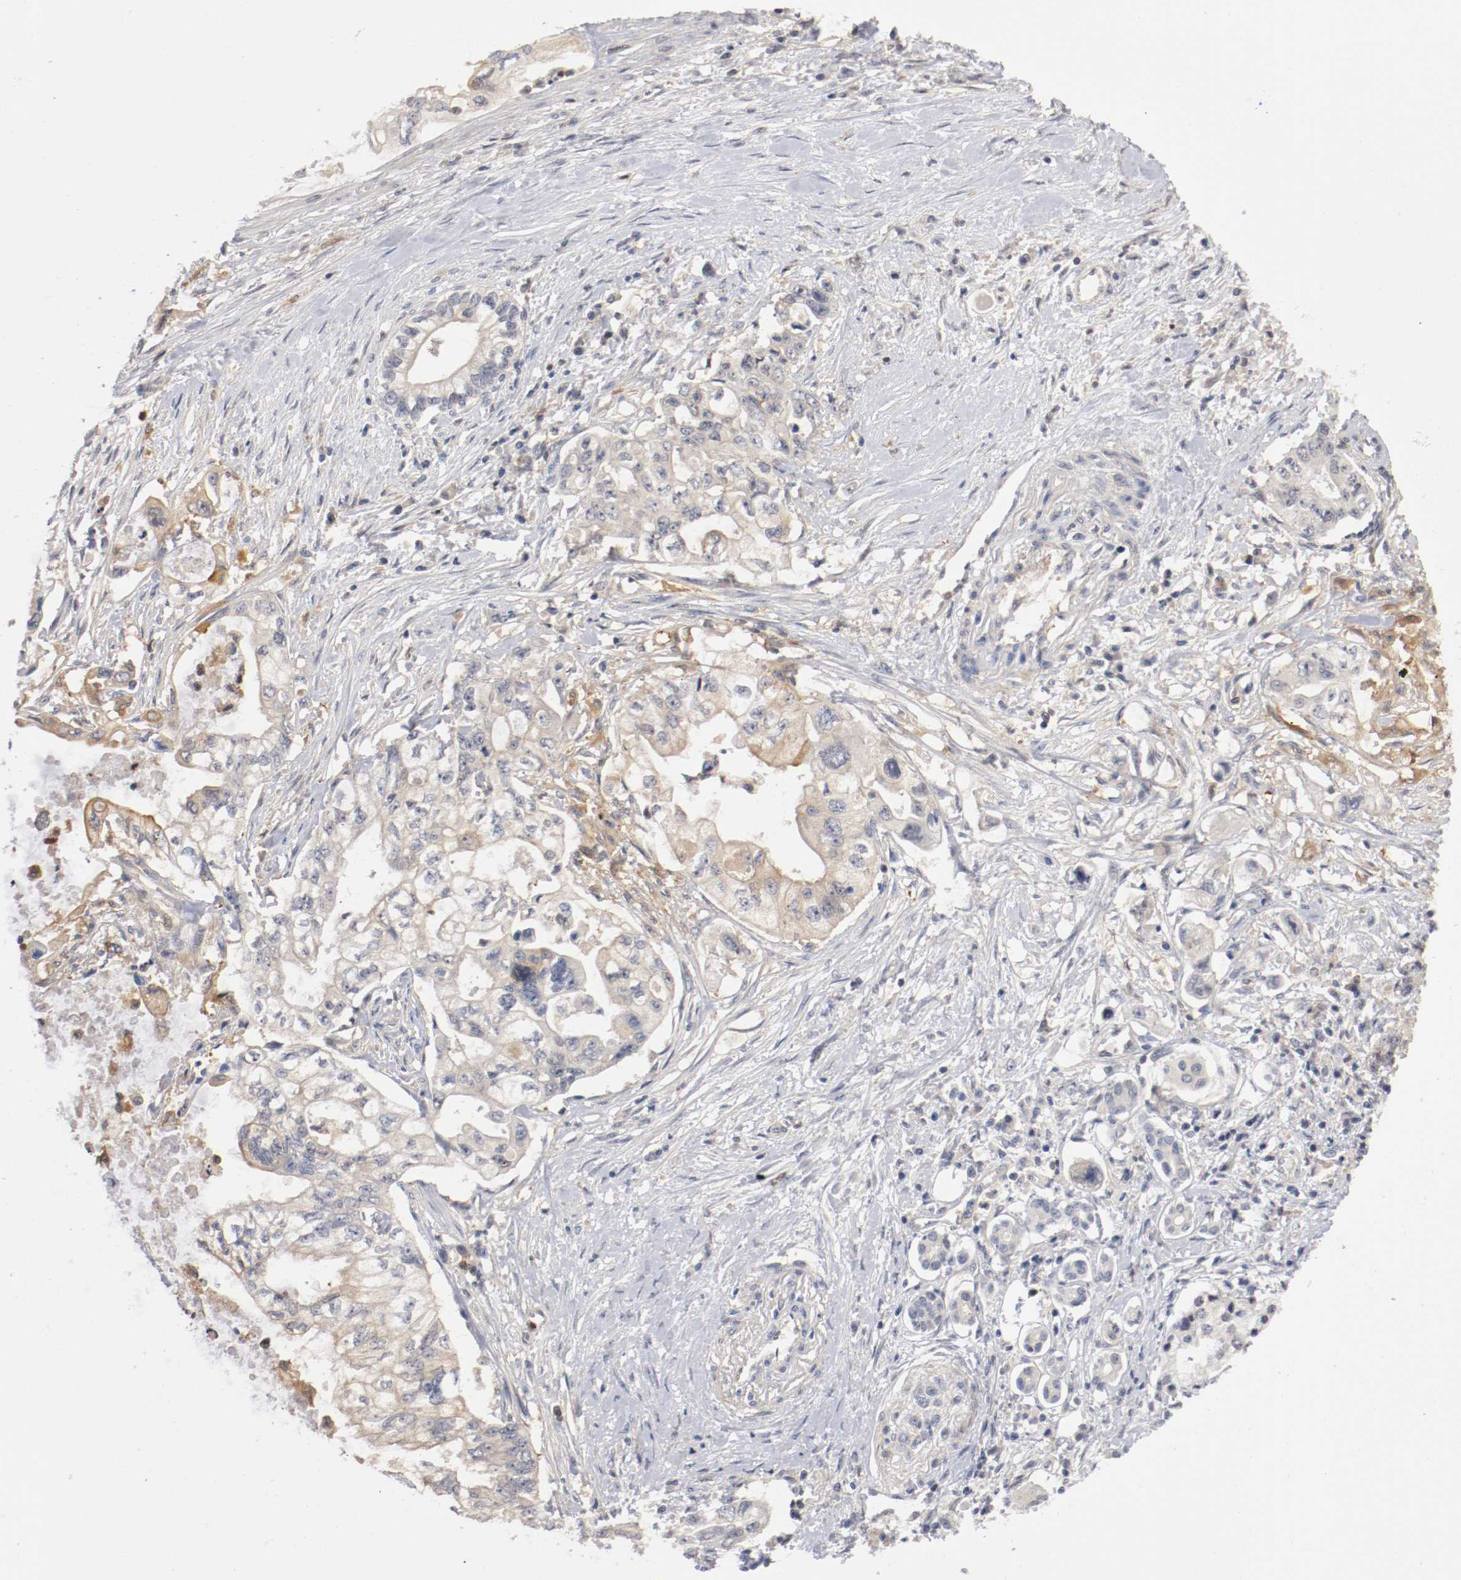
{"staining": {"intensity": "weak", "quantity": "<25%", "location": "cytoplasmic/membranous"}, "tissue": "pancreatic cancer", "cell_type": "Tumor cells", "image_type": "cancer", "snomed": [{"axis": "morphology", "description": "Normal tissue, NOS"}, {"axis": "topography", "description": "Pancreas"}], "caption": "DAB (3,3'-diaminobenzidine) immunohistochemical staining of pancreatic cancer demonstrates no significant expression in tumor cells. (Brightfield microscopy of DAB IHC at high magnification).", "gene": "RBM23", "patient": {"sex": "male", "age": 42}}